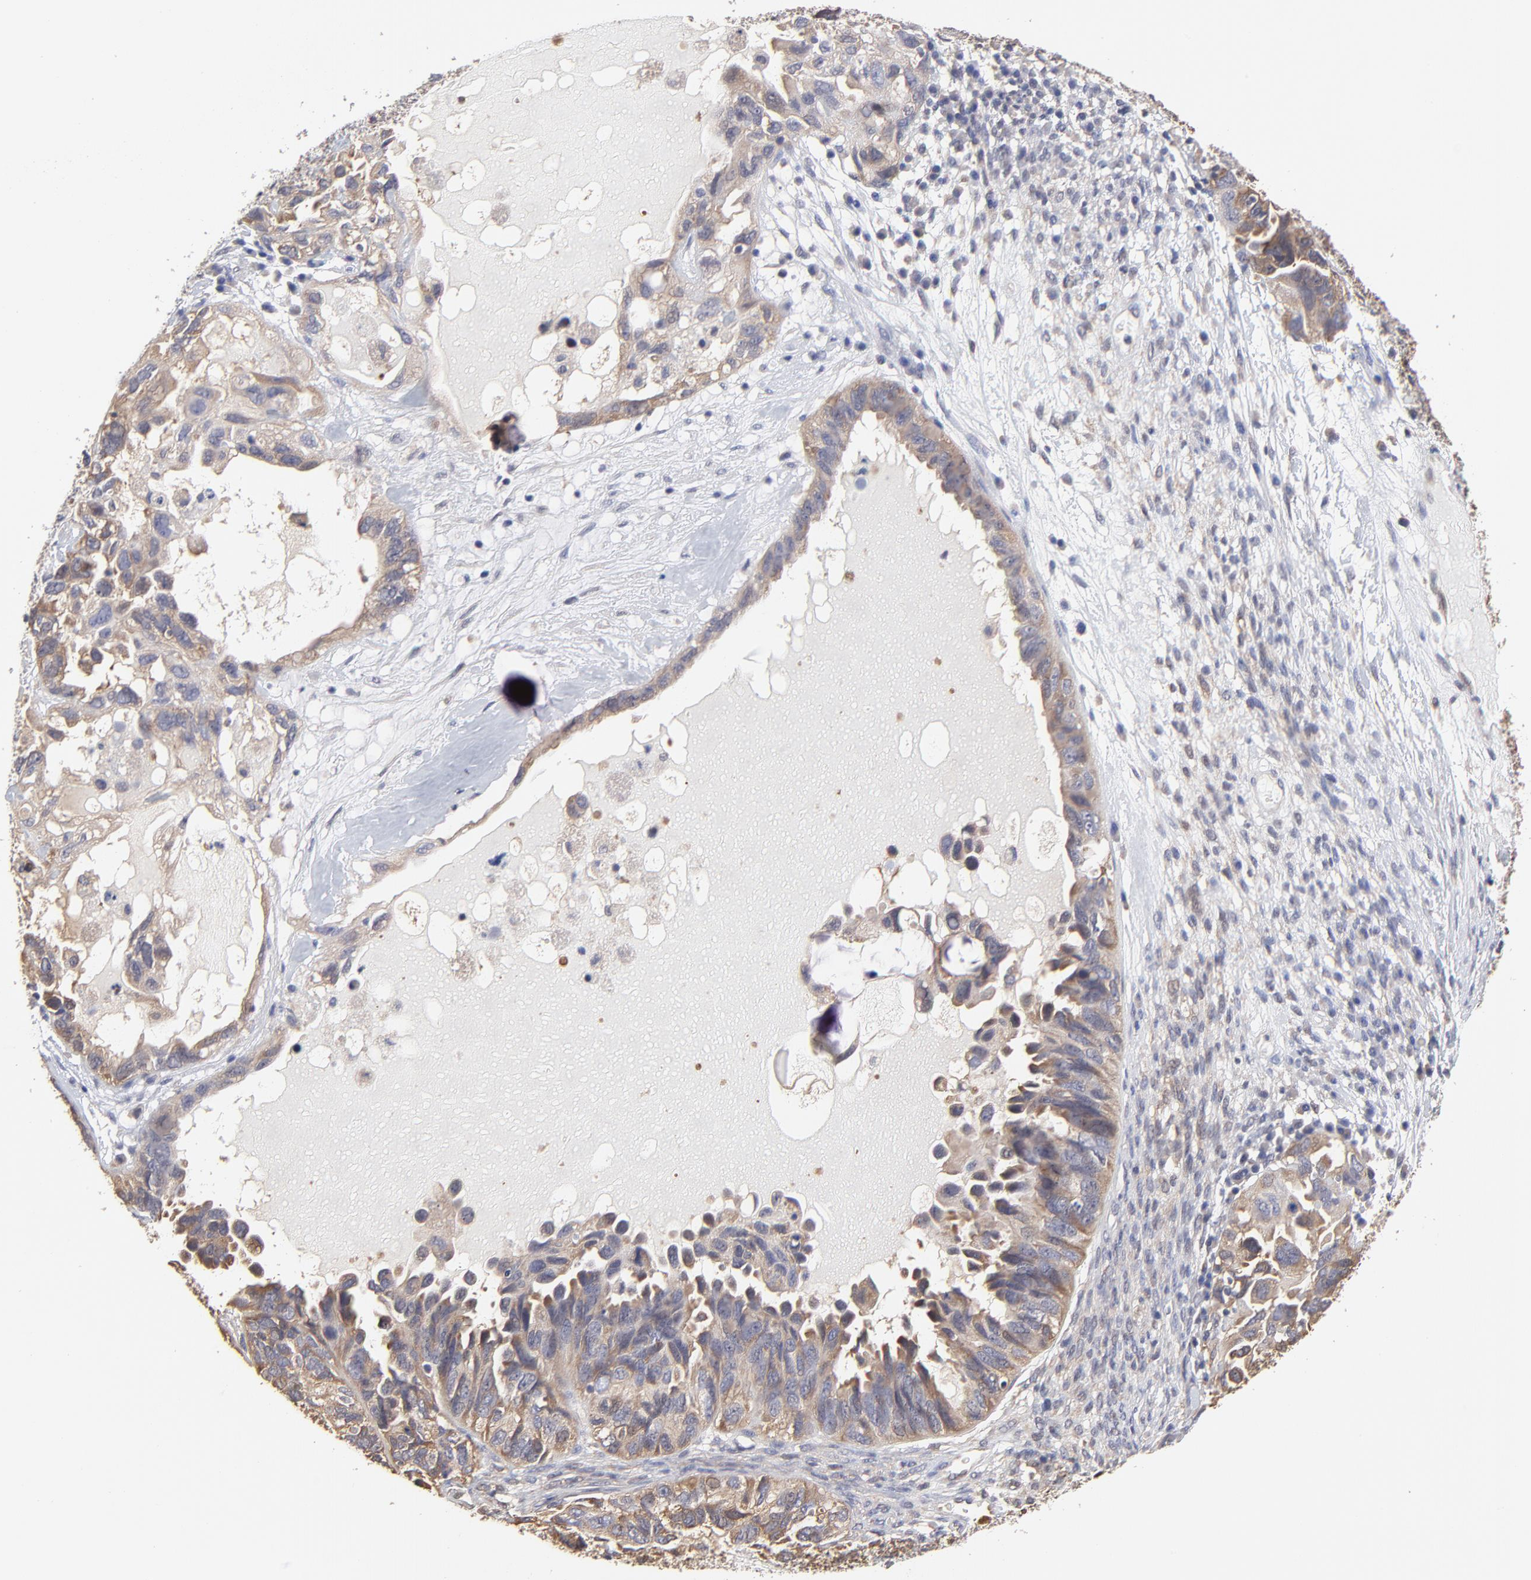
{"staining": {"intensity": "weak", "quantity": ">75%", "location": "cytoplasmic/membranous"}, "tissue": "ovarian cancer", "cell_type": "Tumor cells", "image_type": "cancer", "snomed": [{"axis": "morphology", "description": "Cystadenocarcinoma, serous, NOS"}, {"axis": "topography", "description": "Ovary"}], "caption": "Immunohistochemistry (IHC) photomicrograph of neoplastic tissue: serous cystadenocarcinoma (ovarian) stained using IHC displays low levels of weak protein expression localized specifically in the cytoplasmic/membranous of tumor cells, appearing as a cytoplasmic/membranous brown color.", "gene": "CCT2", "patient": {"sex": "female", "age": 82}}